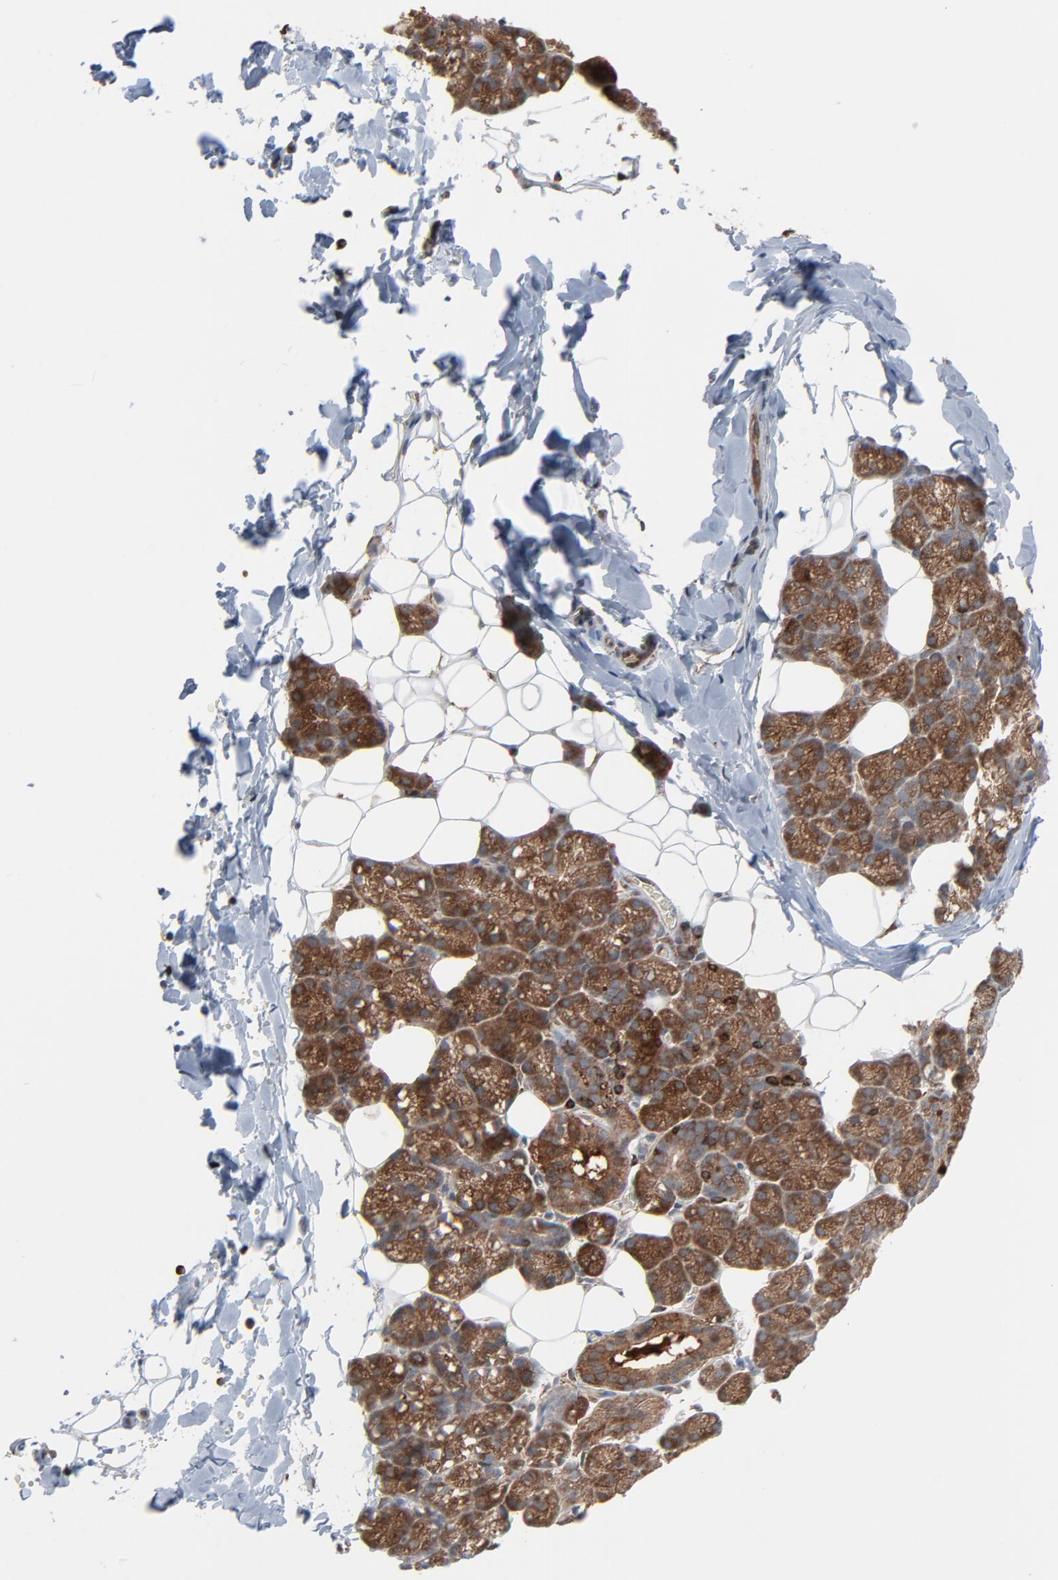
{"staining": {"intensity": "moderate", "quantity": "25%-75%", "location": "cytoplasmic/membranous"}, "tissue": "salivary gland", "cell_type": "Glandular cells", "image_type": "normal", "snomed": [{"axis": "morphology", "description": "Normal tissue, NOS"}, {"axis": "topography", "description": "Lymph node"}, {"axis": "topography", "description": "Salivary gland"}], "caption": "A high-resolution micrograph shows immunohistochemistry staining of benign salivary gland, which reveals moderate cytoplasmic/membranous staining in approximately 25%-75% of glandular cells.", "gene": "OPTN", "patient": {"sex": "male", "age": 8}}